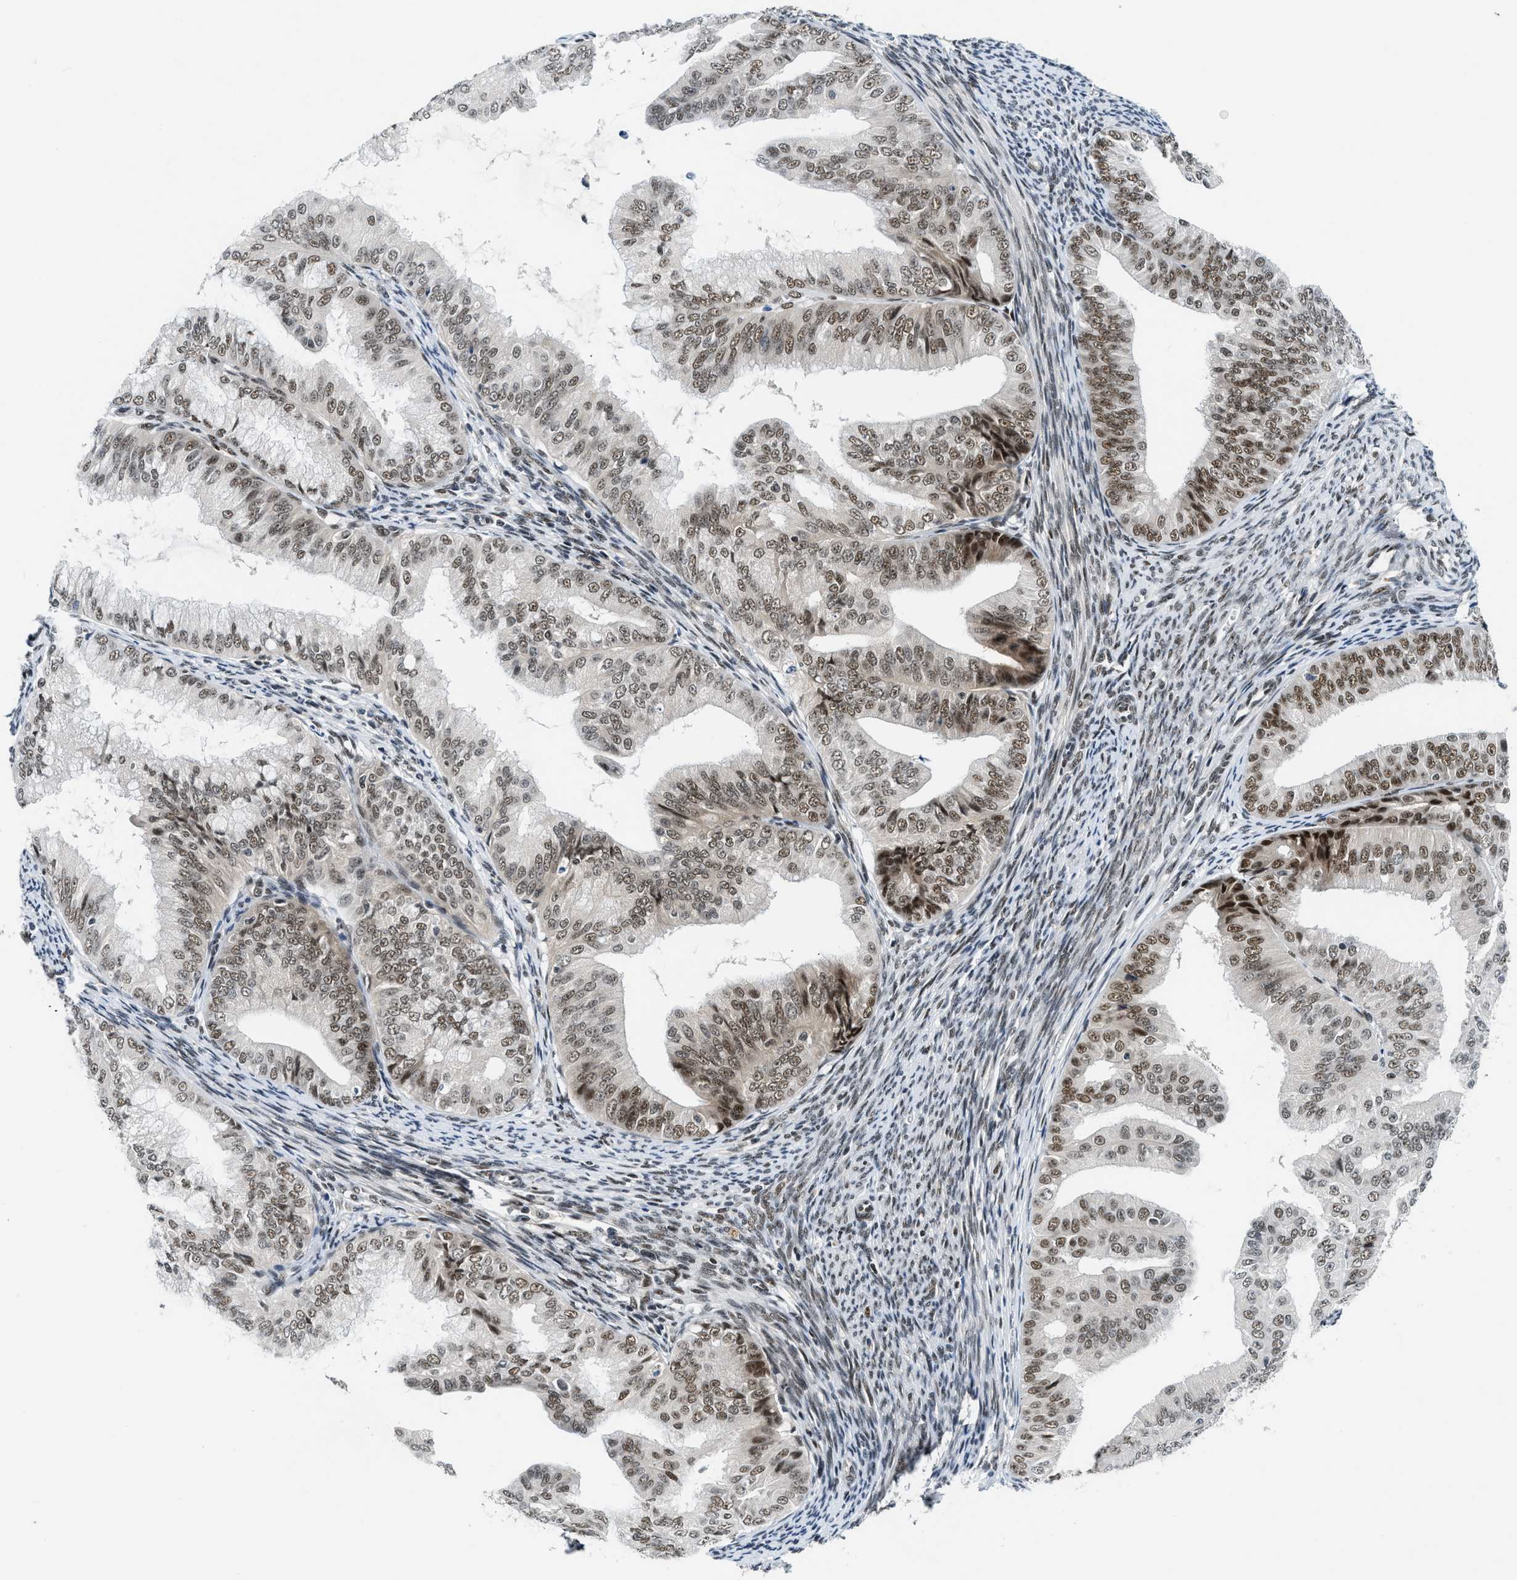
{"staining": {"intensity": "moderate", "quantity": ">75%", "location": "nuclear"}, "tissue": "endometrial cancer", "cell_type": "Tumor cells", "image_type": "cancer", "snomed": [{"axis": "morphology", "description": "Adenocarcinoma, NOS"}, {"axis": "topography", "description": "Endometrium"}], "caption": "About >75% of tumor cells in adenocarcinoma (endometrial) display moderate nuclear protein staining as visualized by brown immunohistochemical staining.", "gene": "NCOA1", "patient": {"sex": "female", "age": 63}}